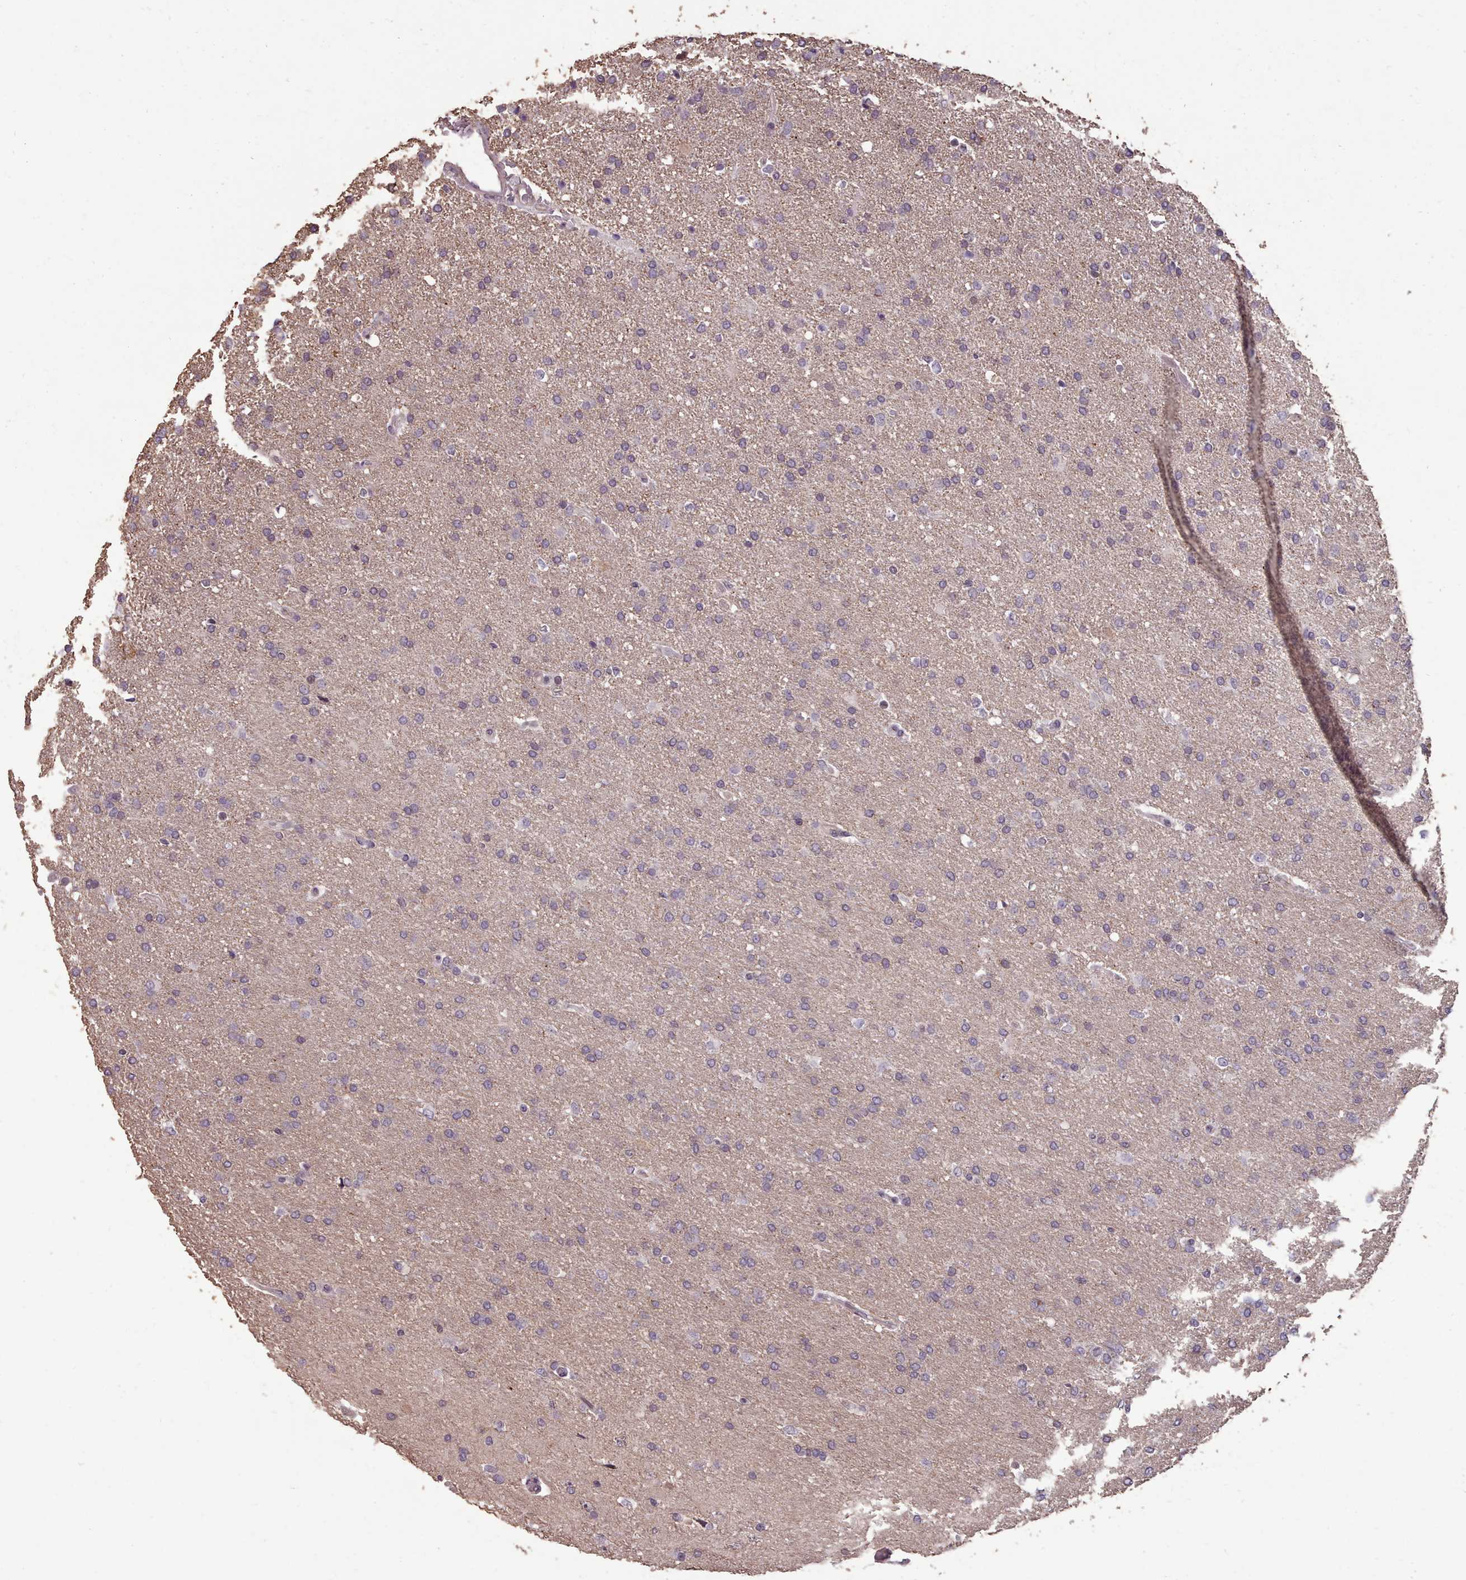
{"staining": {"intensity": "weak", "quantity": "<25%", "location": "cytoplasmic/membranous"}, "tissue": "glioma", "cell_type": "Tumor cells", "image_type": "cancer", "snomed": [{"axis": "morphology", "description": "Glioma, malignant, High grade"}, {"axis": "topography", "description": "Brain"}], "caption": "Histopathology image shows no significant protein positivity in tumor cells of glioma.", "gene": "ENSA", "patient": {"sex": "male", "age": 72}}